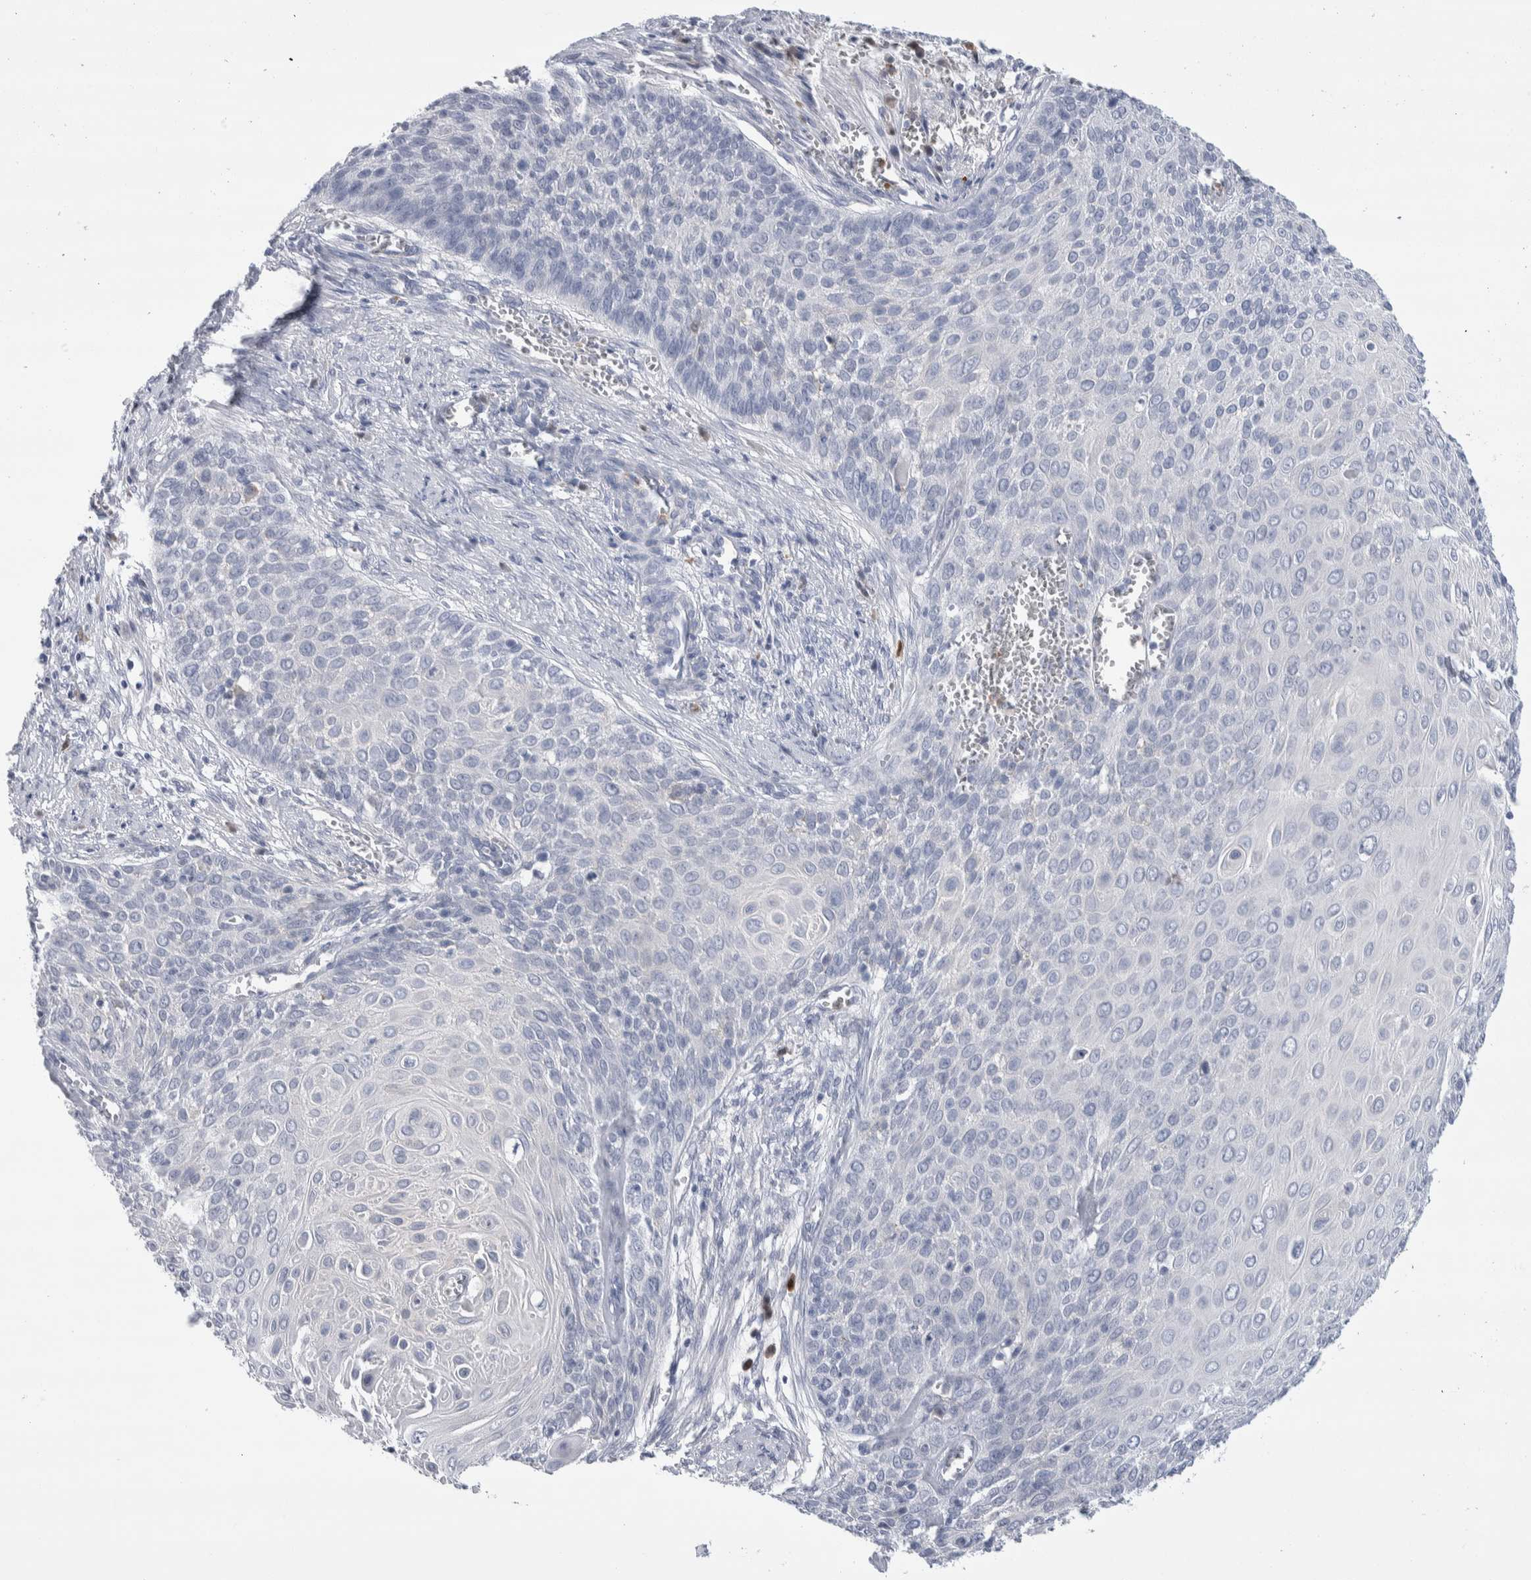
{"staining": {"intensity": "negative", "quantity": "none", "location": "none"}, "tissue": "cervical cancer", "cell_type": "Tumor cells", "image_type": "cancer", "snomed": [{"axis": "morphology", "description": "Squamous cell carcinoma, NOS"}, {"axis": "topography", "description": "Cervix"}], "caption": "Human cervical cancer stained for a protein using immunohistochemistry displays no positivity in tumor cells.", "gene": "LURAP1L", "patient": {"sex": "female", "age": 39}}